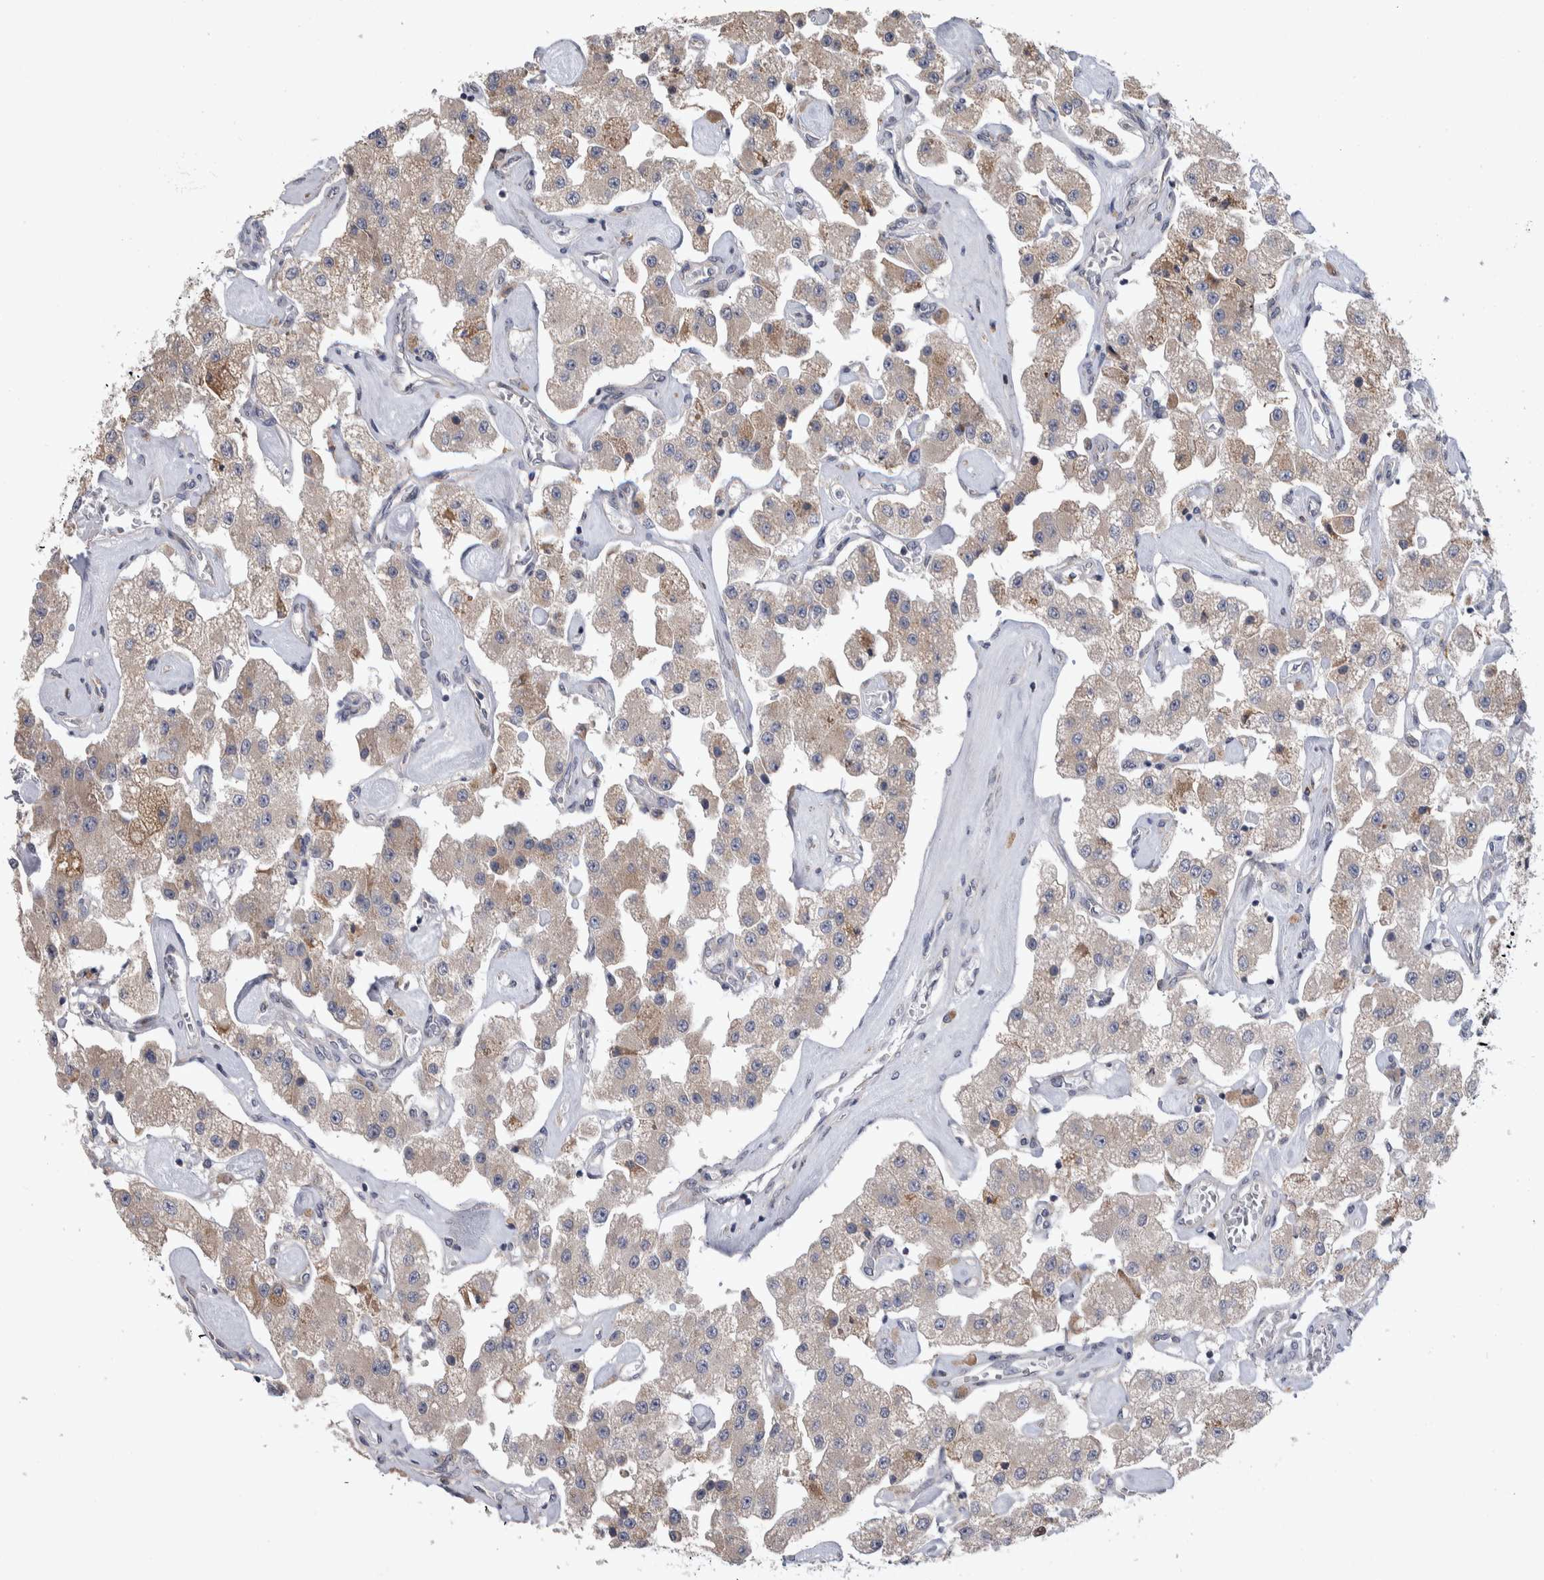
{"staining": {"intensity": "weak", "quantity": ">75%", "location": "cytoplasmic/membranous"}, "tissue": "carcinoid", "cell_type": "Tumor cells", "image_type": "cancer", "snomed": [{"axis": "morphology", "description": "Carcinoid, malignant, NOS"}, {"axis": "topography", "description": "Pancreas"}], "caption": "Malignant carcinoid stained for a protein (brown) exhibits weak cytoplasmic/membranous positive expression in approximately >75% of tumor cells.", "gene": "IBTK", "patient": {"sex": "male", "age": 41}}